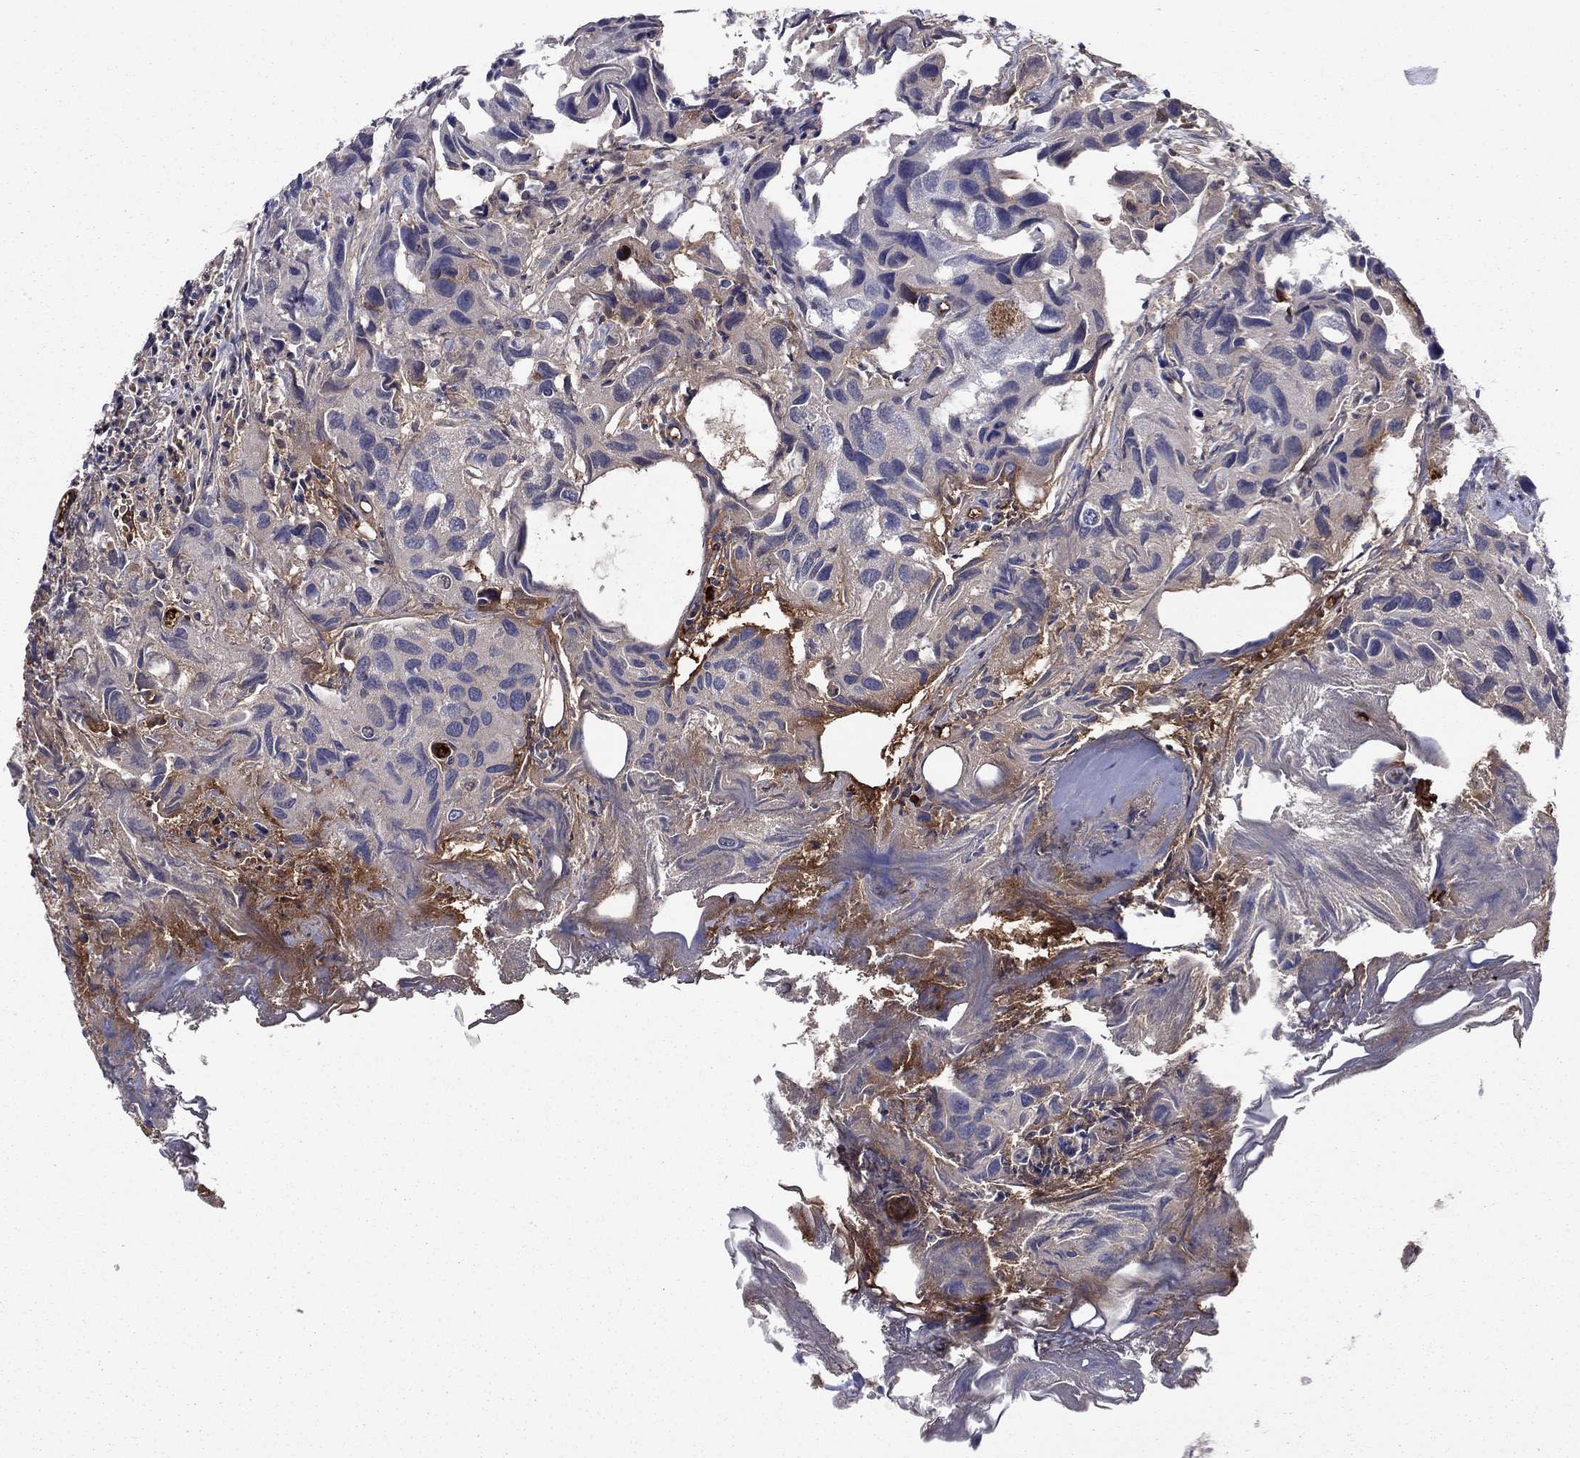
{"staining": {"intensity": "negative", "quantity": "none", "location": "none"}, "tissue": "urothelial cancer", "cell_type": "Tumor cells", "image_type": "cancer", "snomed": [{"axis": "morphology", "description": "Urothelial carcinoma, High grade"}, {"axis": "topography", "description": "Urinary bladder"}], "caption": "Immunohistochemistry (IHC) image of urothelial cancer stained for a protein (brown), which exhibits no staining in tumor cells.", "gene": "HPX", "patient": {"sex": "male", "age": 79}}